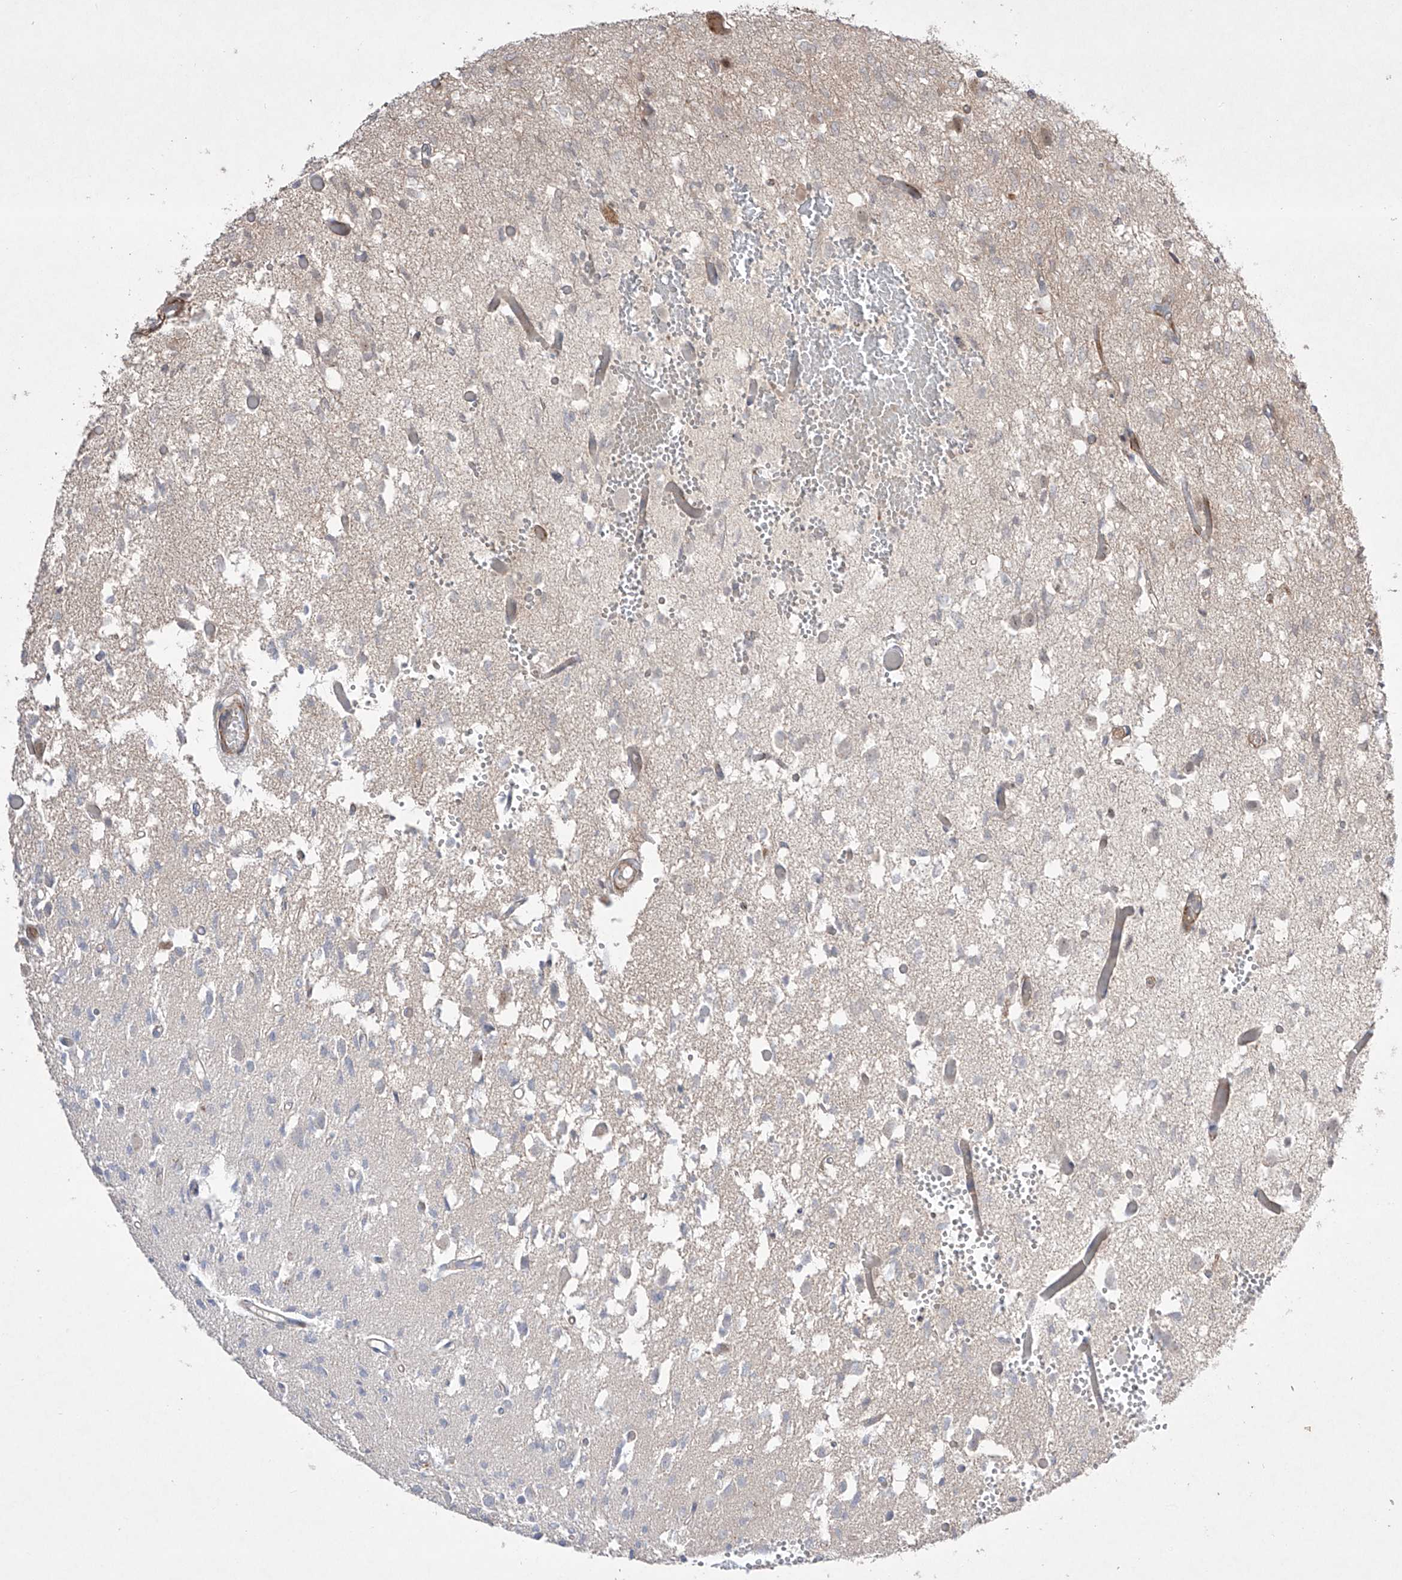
{"staining": {"intensity": "negative", "quantity": "none", "location": "none"}, "tissue": "glioma", "cell_type": "Tumor cells", "image_type": "cancer", "snomed": [{"axis": "morphology", "description": "Glioma, malignant, High grade"}, {"axis": "topography", "description": "Brain"}], "caption": "Malignant high-grade glioma was stained to show a protein in brown. There is no significant staining in tumor cells. (Immunohistochemistry (ihc), brightfield microscopy, high magnification).", "gene": "KDM1B", "patient": {"sex": "female", "age": 59}}